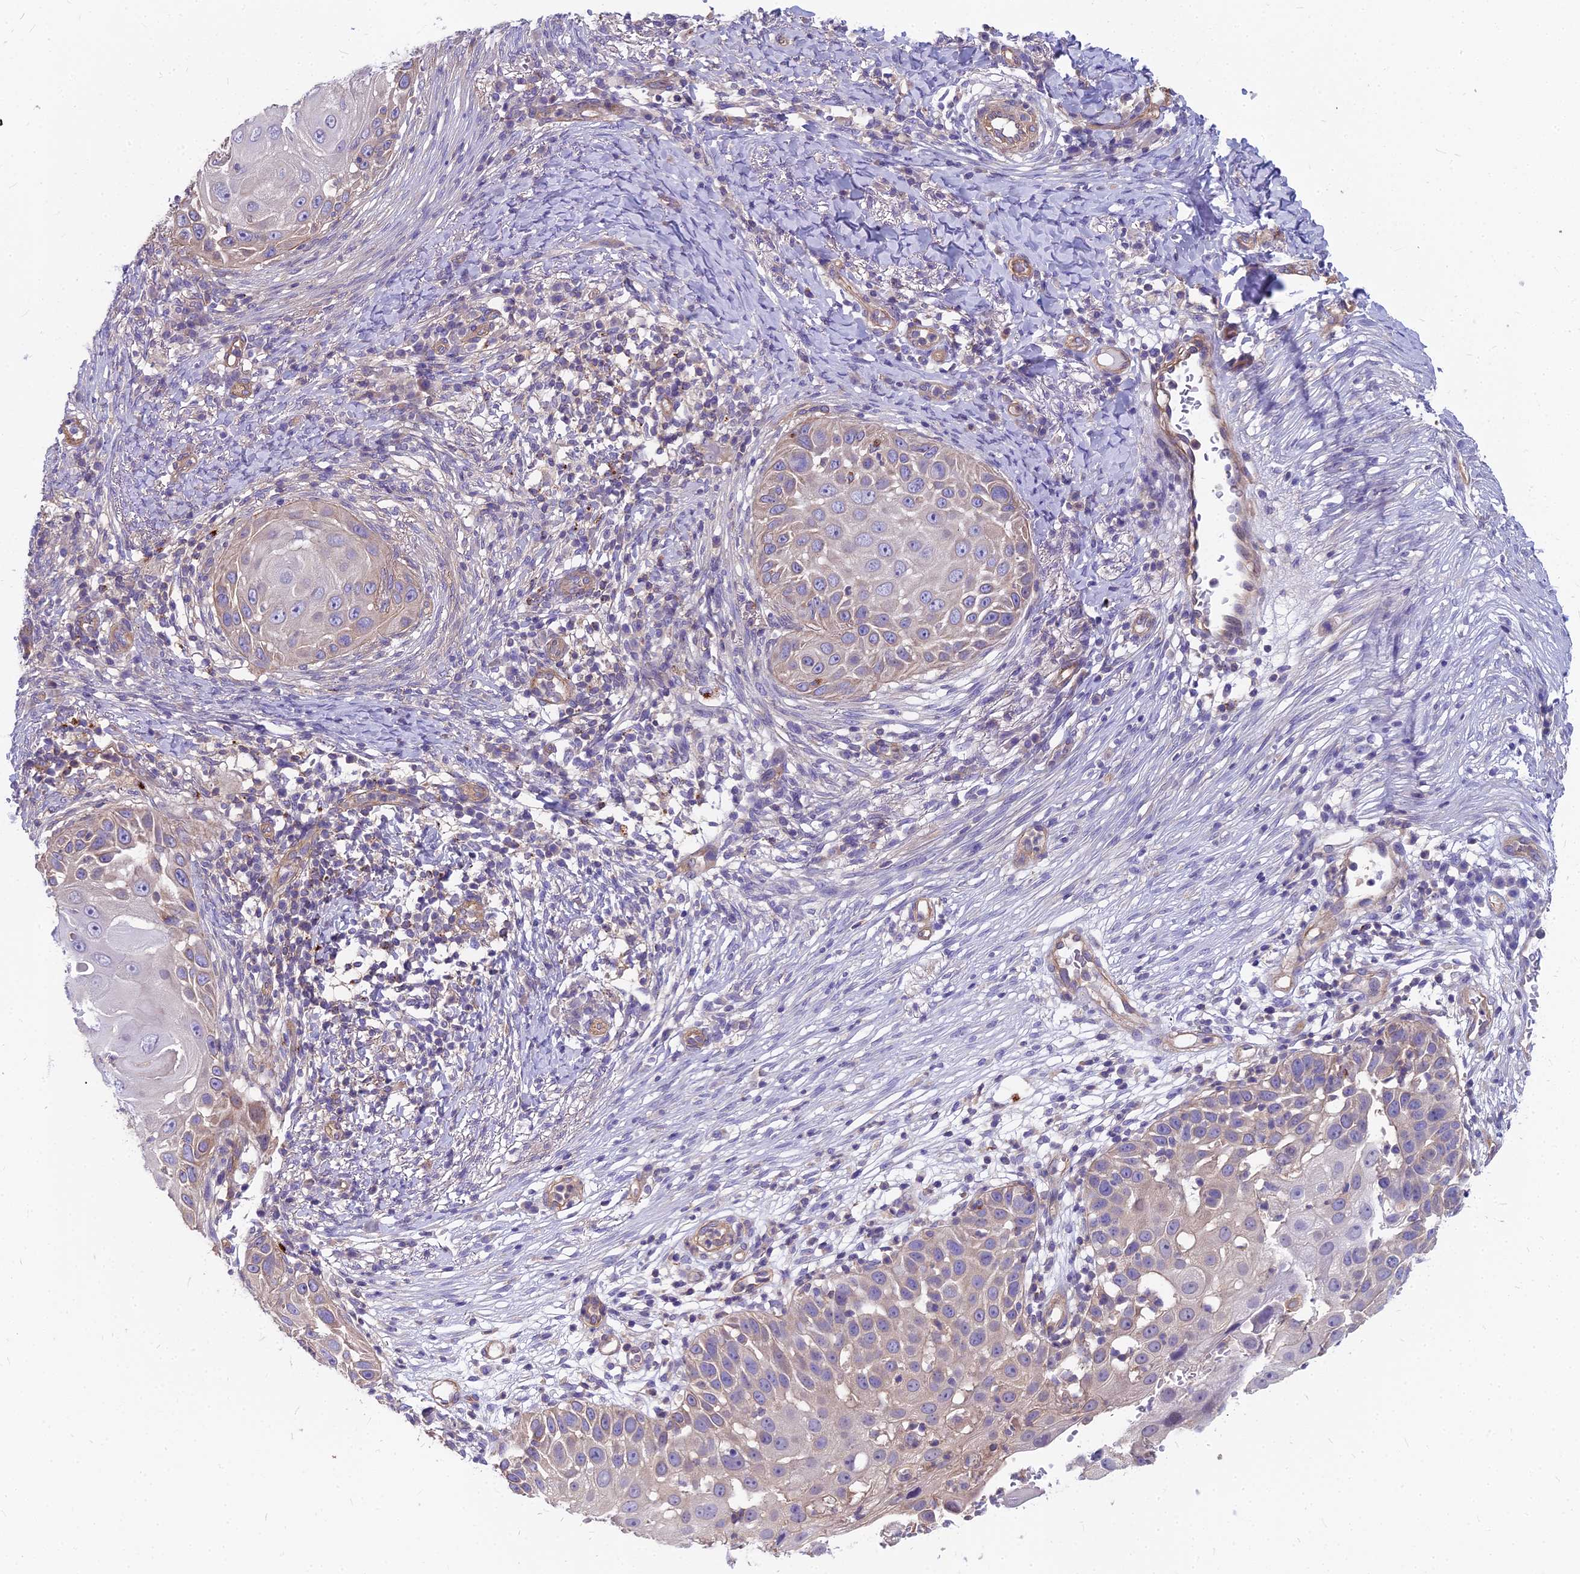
{"staining": {"intensity": "weak", "quantity": "25%-75%", "location": "cytoplasmic/membranous"}, "tissue": "skin cancer", "cell_type": "Tumor cells", "image_type": "cancer", "snomed": [{"axis": "morphology", "description": "Squamous cell carcinoma, NOS"}, {"axis": "topography", "description": "Skin"}], "caption": "Immunohistochemical staining of human skin squamous cell carcinoma reveals low levels of weak cytoplasmic/membranous protein expression in about 25%-75% of tumor cells.", "gene": "HLA-DOA", "patient": {"sex": "female", "age": 44}}